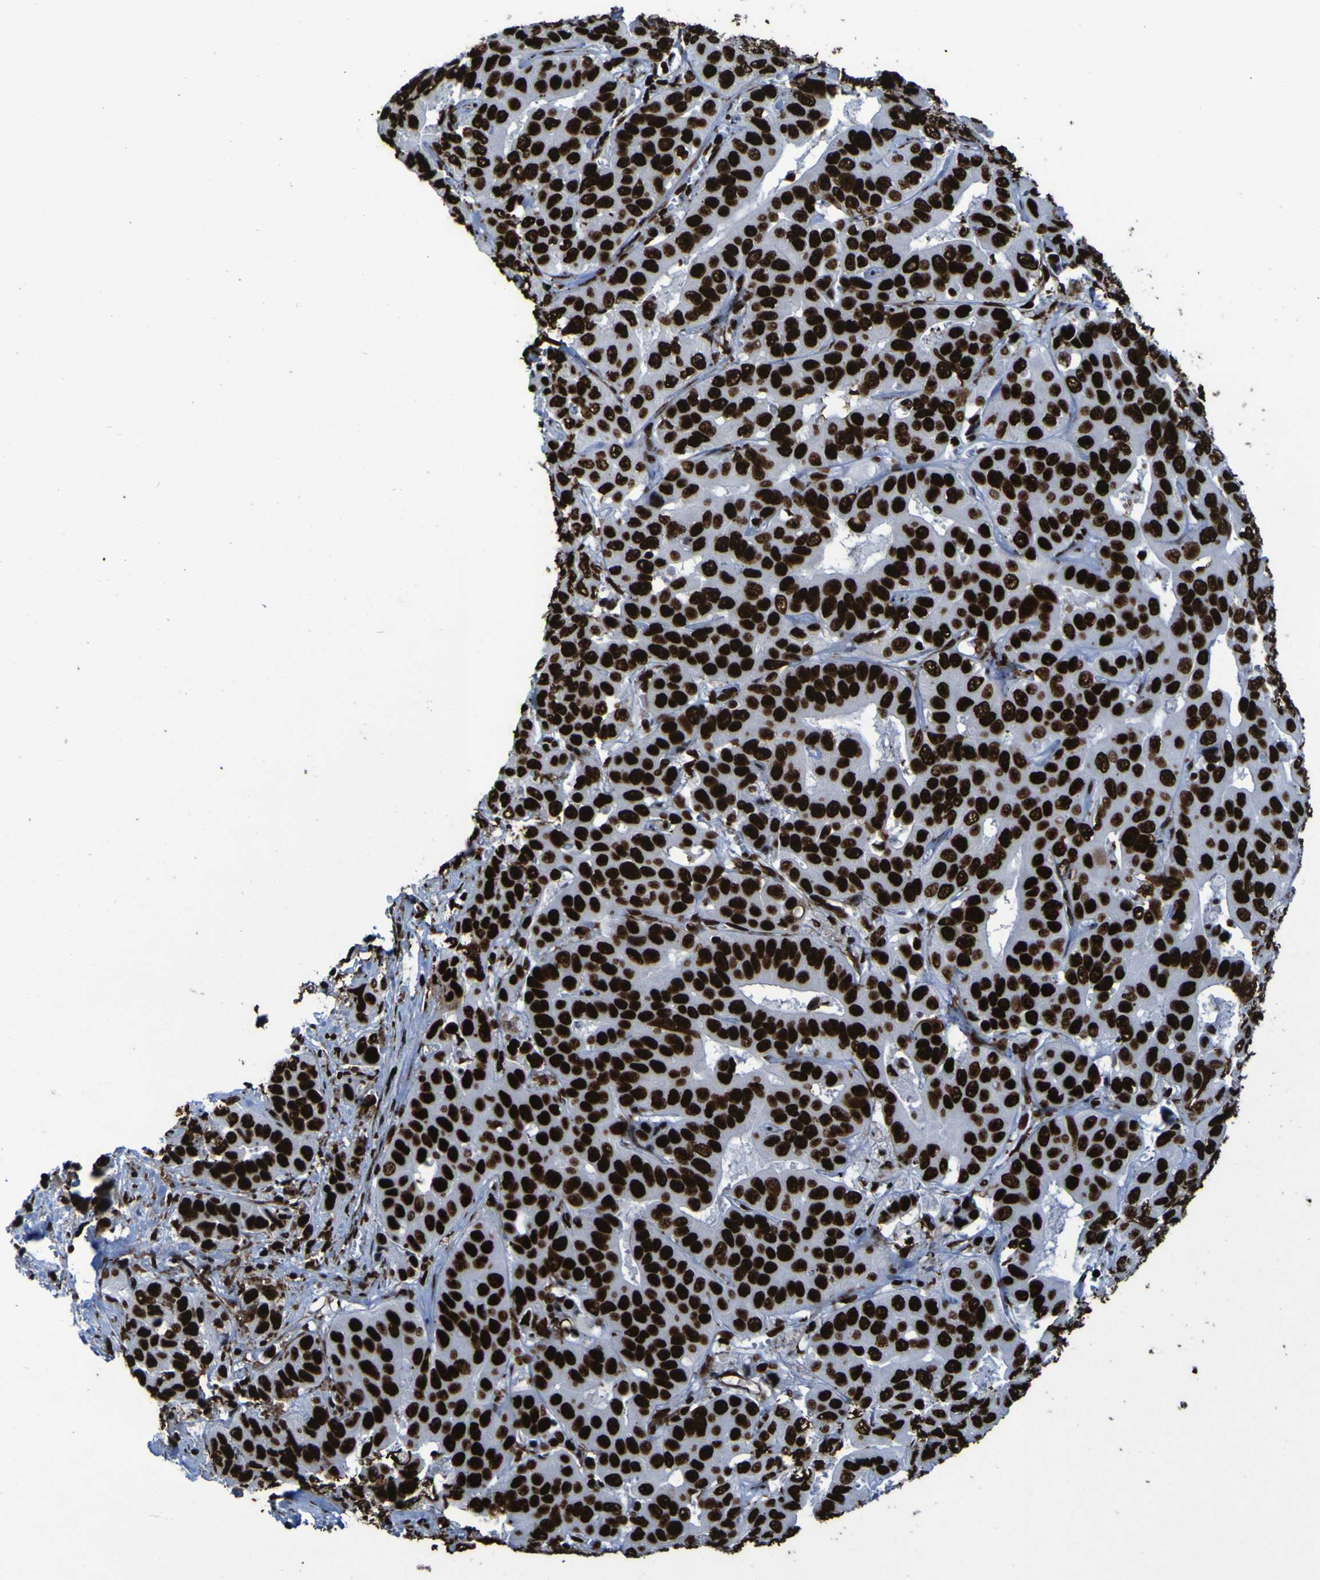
{"staining": {"intensity": "strong", "quantity": ">75%", "location": "nuclear"}, "tissue": "liver cancer", "cell_type": "Tumor cells", "image_type": "cancer", "snomed": [{"axis": "morphology", "description": "Cholangiocarcinoma"}, {"axis": "topography", "description": "Liver"}], "caption": "Immunohistochemistry (IHC) micrograph of cholangiocarcinoma (liver) stained for a protein (brown), which shows high levels of strong nuclear expression in approximately >75% of tumor cells.", "gene": "NPM1", "patient": {"sex": "female", "age": 52}}